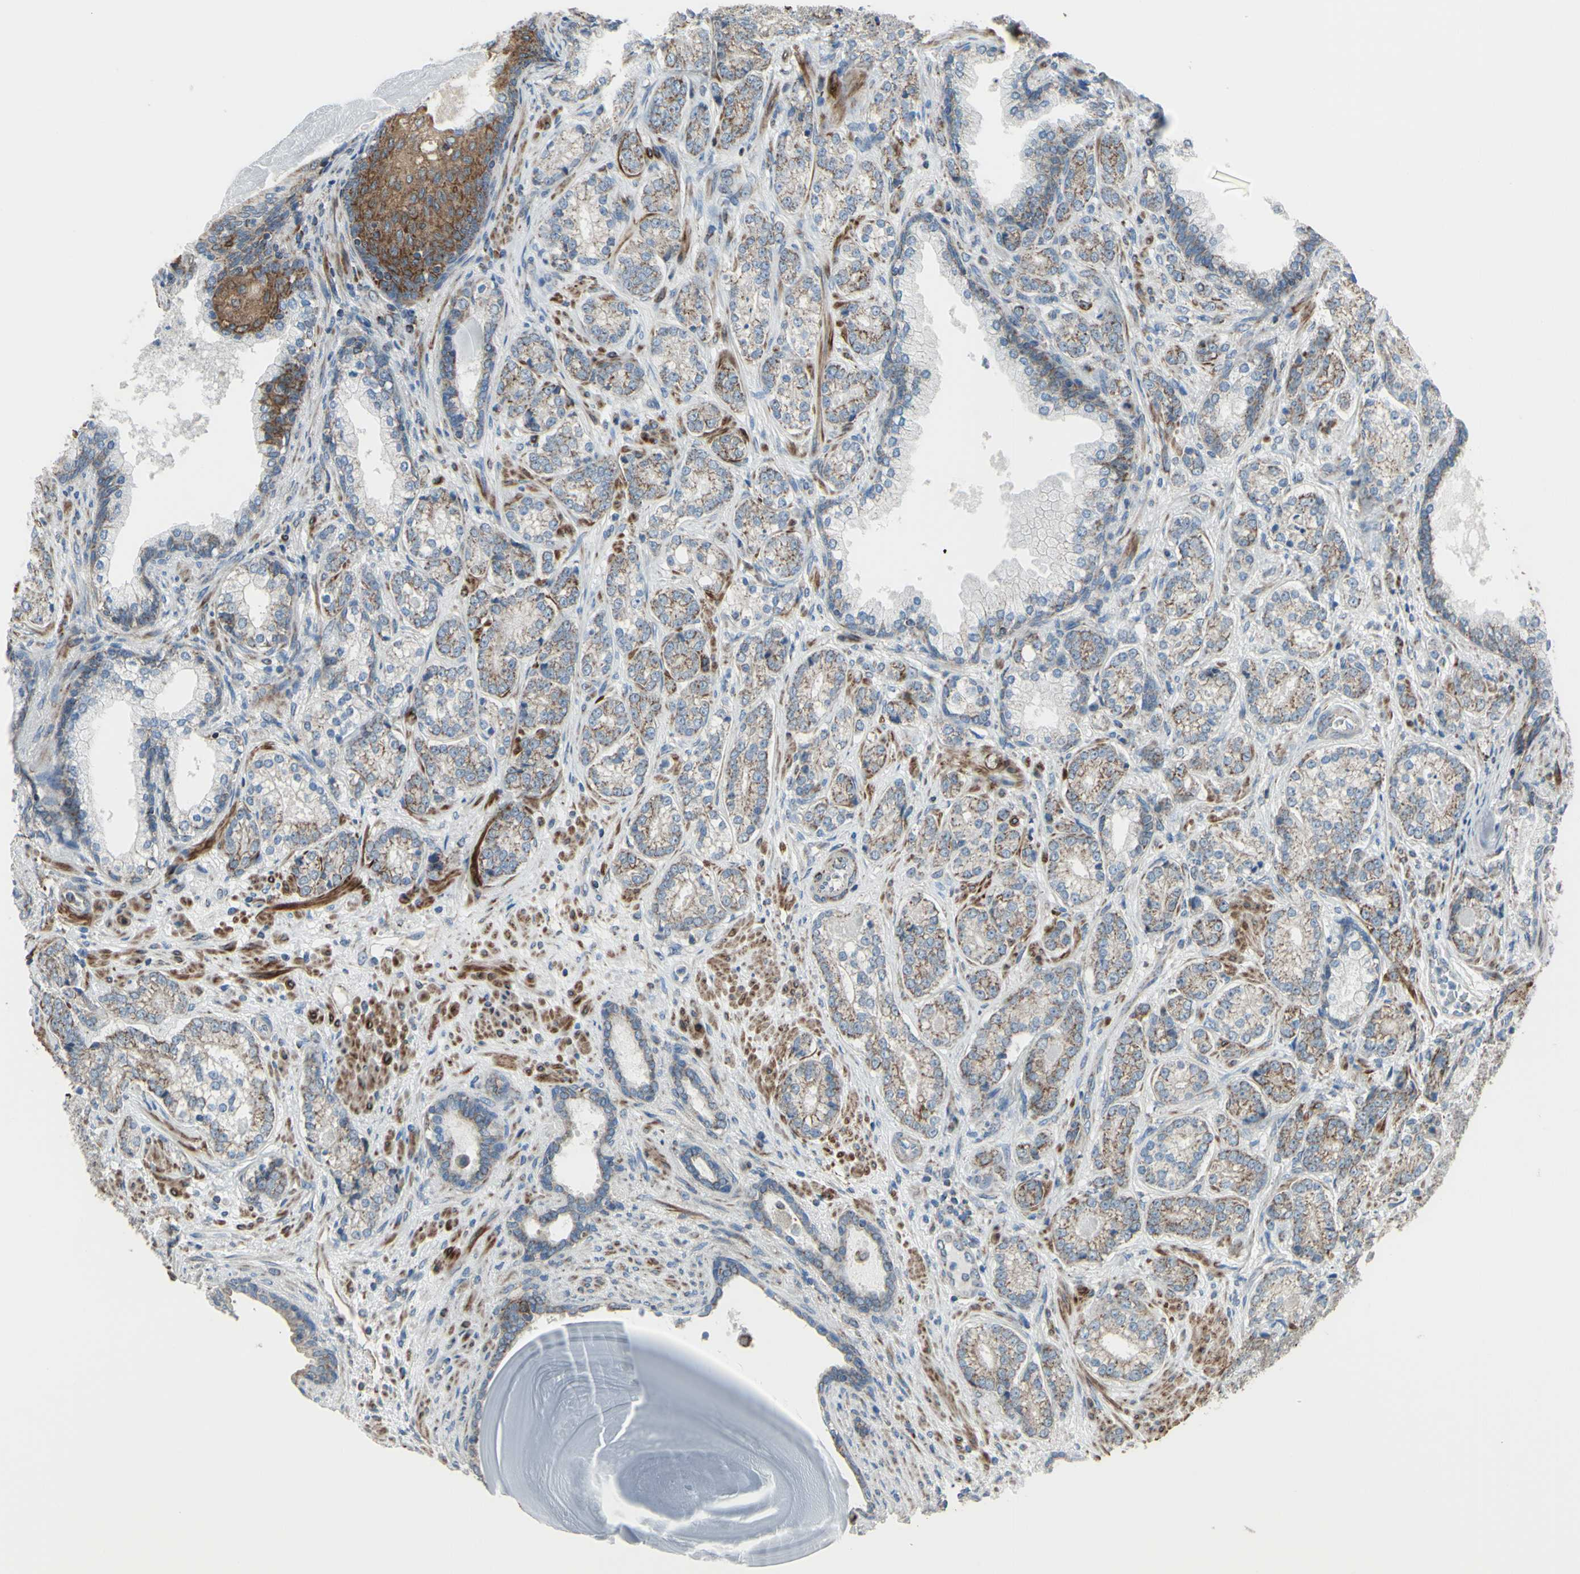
{"staining": {"intensity": "weak", "quantity": "25%-75%", "location": "cytoplasmic/membranous"}, "tissue": "prostate cancer", "cell_type": "Tumor cells", "image_type": "cancer", "snomed": [{"axis": "morphology", "description": "Adenocarcinoma, High grade"}, {"axis": "topography", "description": "Prostate"}], "caption": "Immunohistochemical staining of prostate adenocarcinoma (high-grade) displays low levels of weak cytoplasmic/membranous protein positivity in about 25%-75% of tumor cells. The staining was performed using DAB (3,3'-diaminobenzidine) to visualize the protein expression in brown, while the nuclei were stained in blue with hematoxylin (Magnification: 20x).", "gene": "FAM171B", "patient": {"sex": "male", "age": 61}}